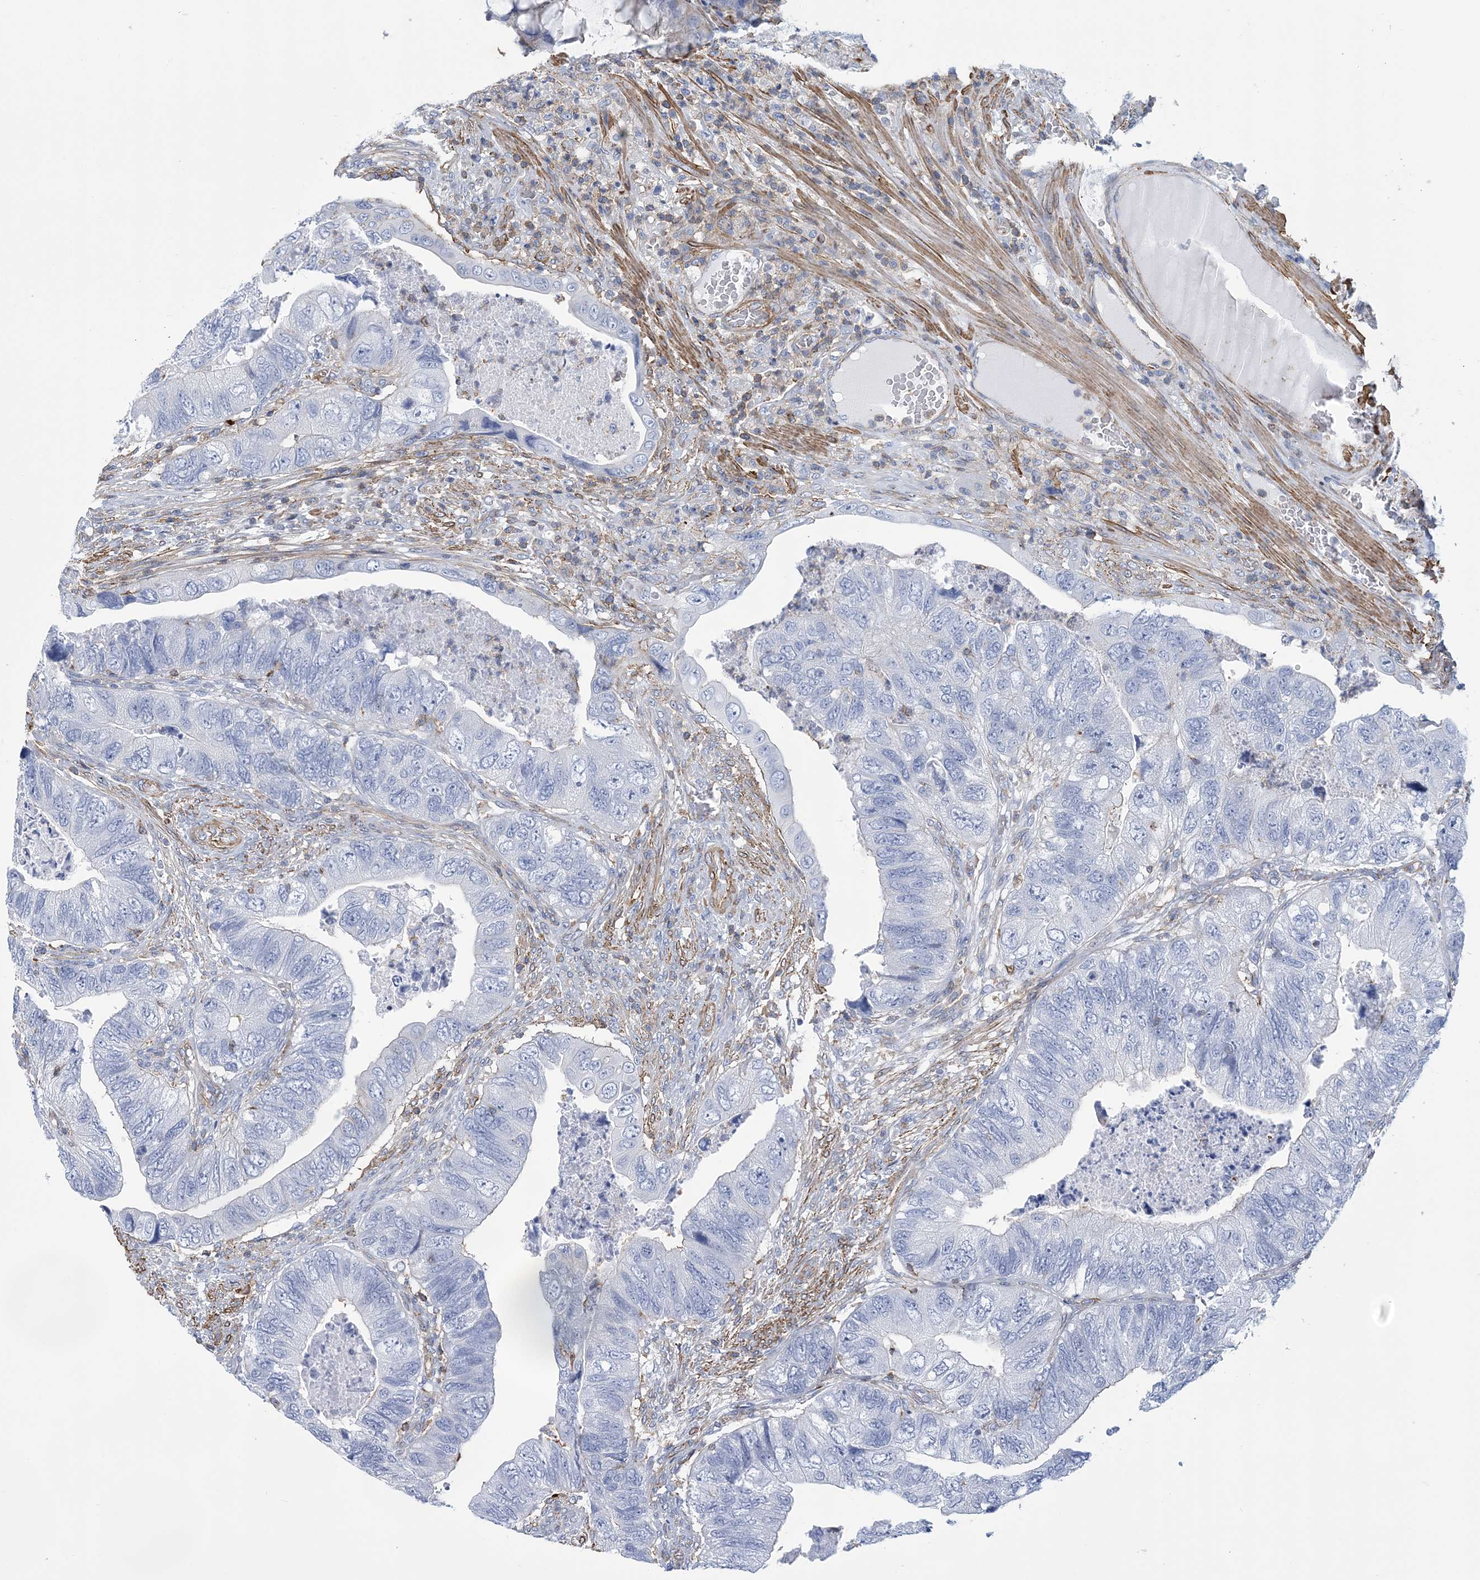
{"staining": {"intensity": "negative", "quantity": "none", "location": "none"}, "tissue": "colorectal cancer", "cell_type": "Tumor cells", "image_type": "cancer", "snomed": [{"axis": "morphology", "description": "Adenocarcinoma, NOS"}, {"axis": "topography", "description": "Rectum"}], "caption": "DAB immunohistochemical staining of human colorectal adenocarcinoma demonstrates no significant staining in tumor cells.", "gene": "C11orf21", "patient": {"sex": "male", "age": 63}}